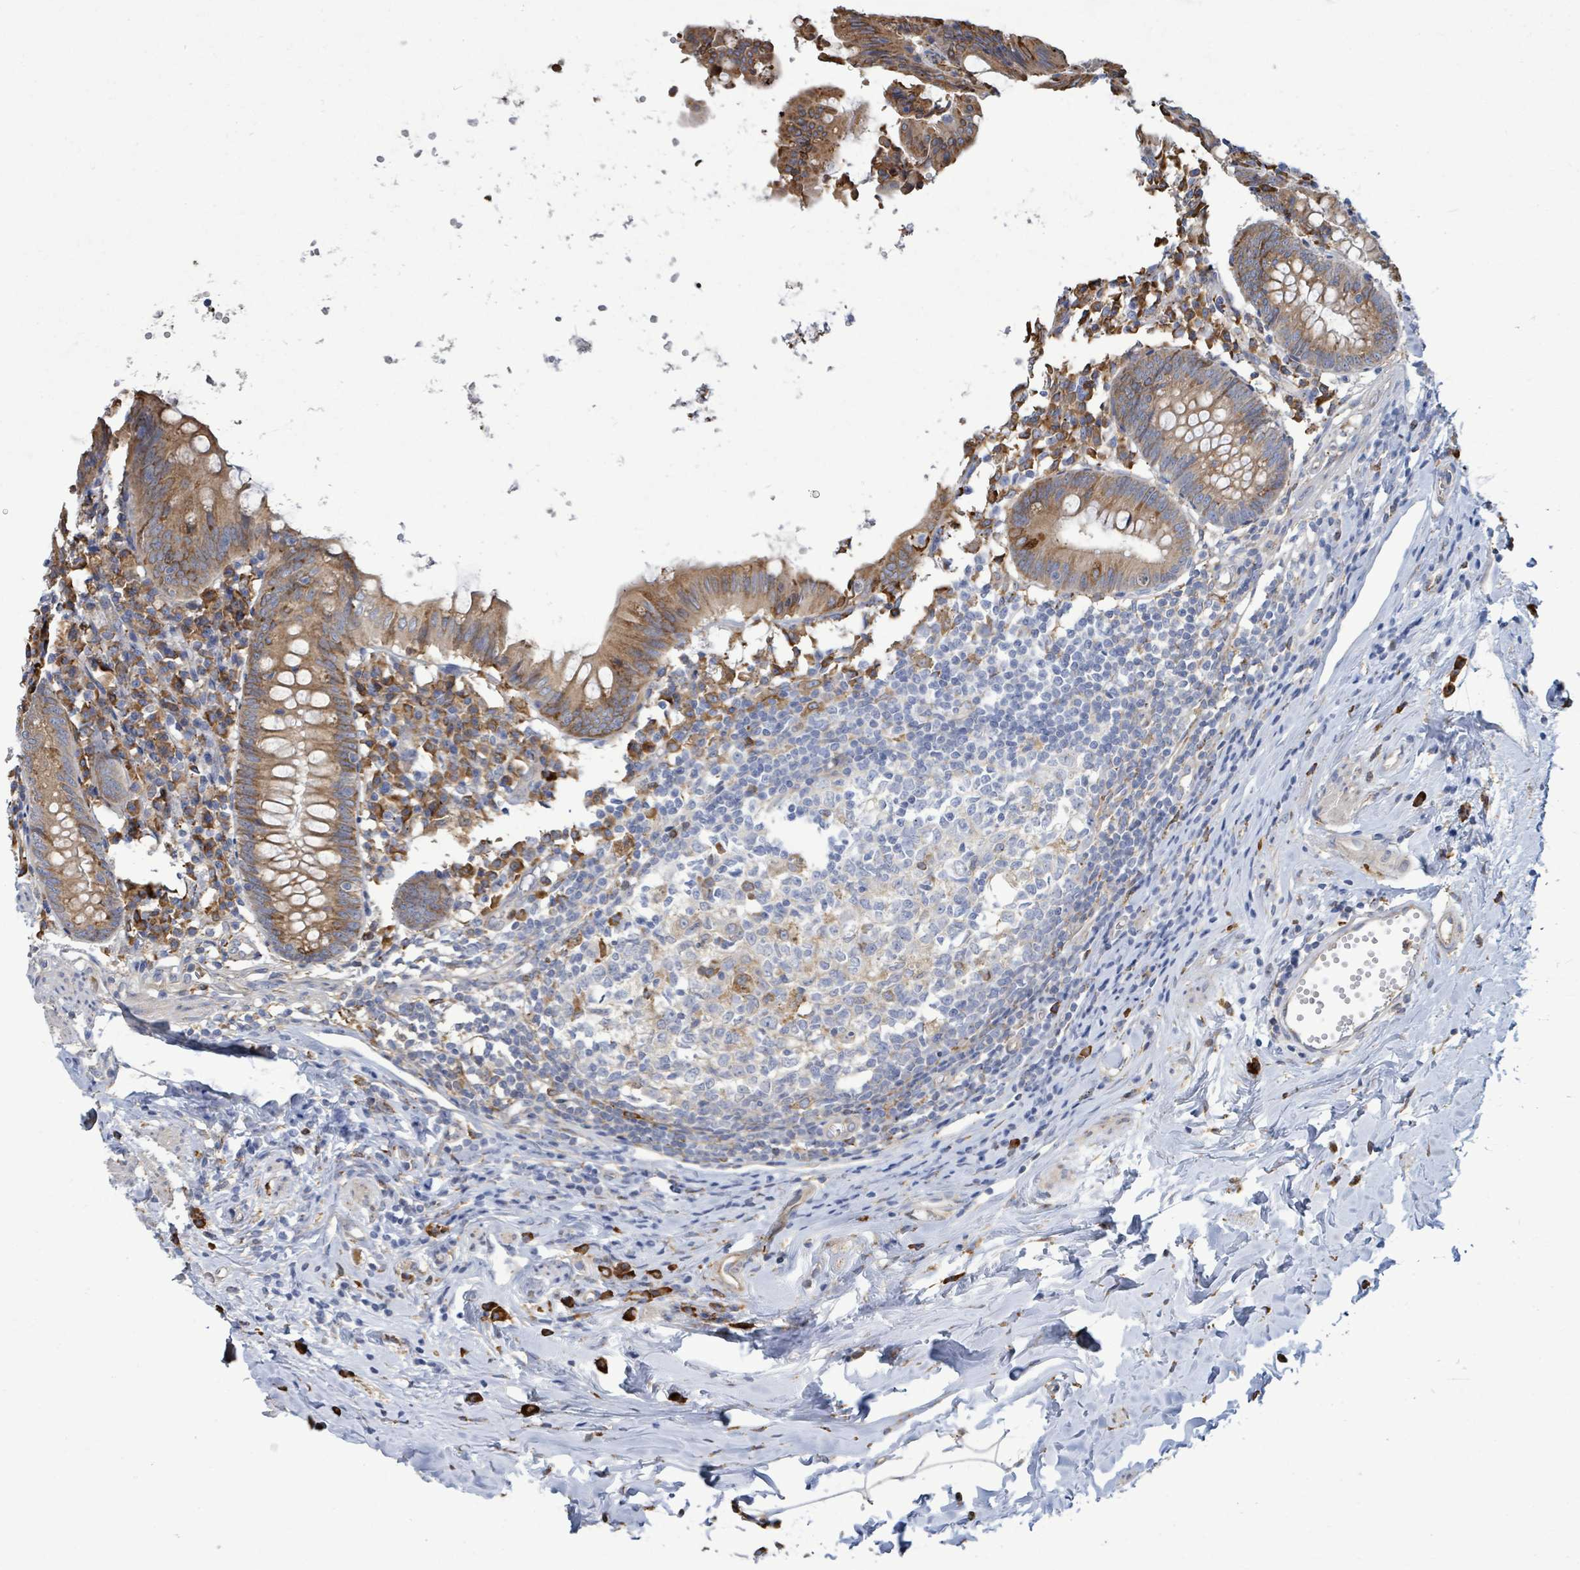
{"staining": {"intensity": "moderate", "quantity": ">75%", "location": "cytoplasmic/membranous"}, "tissue": "appendix", "cell_type": "Glandular cells", "image_type": "normal", "snomed": [{"axis": "morphology", "description": "Normal tissue, NOS"}, {"axis": "topography", "description": "Appendix"}], "caption": "IHC histopathology image of unremarkable appendix stained for a protein (brown), which exhibits medium levels of moderate cytoplasmic/membranous staining in about >75% of glandular cells.", "gene": "RFPL4AL1", "patient": {"sex": "female", "age": 54}}